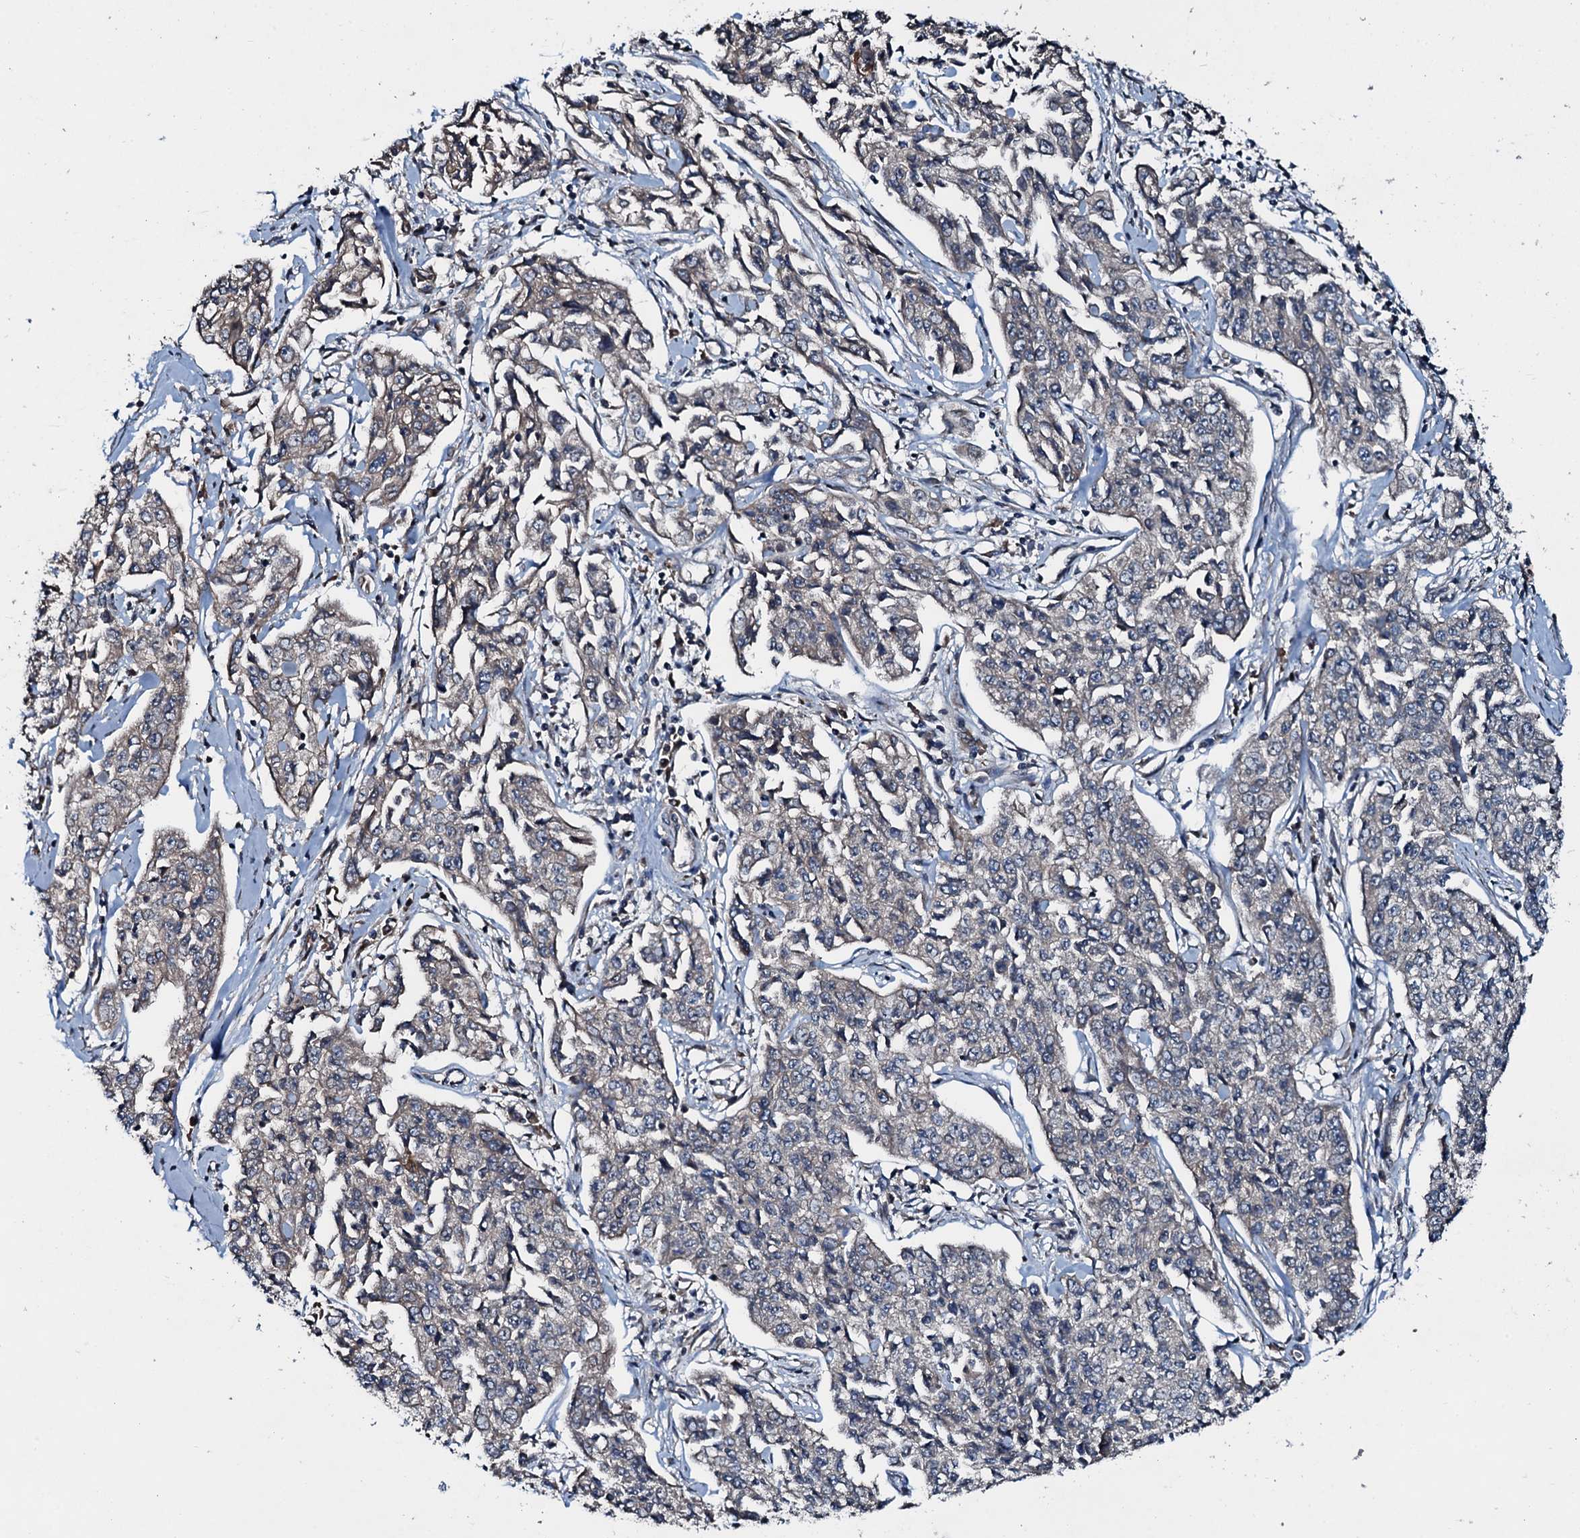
{"staining": {"intensity": "weak", "quantity": "<25%", "location": "cytoplasmic/membranous"}, "tissue": "cervical cancer", "cell_type": "Tumor cells", "image_type": "cancer", "snomed": [{"axis": "morphology", "description": "Squamous cell carcinoma, NOS"}, {"axis": "topography", "description": "Cervix"}], "caption": "Cervical cancer (squamous cell carcinoma) was stained to show a protein in brown. There is no significant expression in tumor cells. (Stains: DAB IHC with hematoxylin counter stain, Microscopy: brightfield microscopy at high magnification).", "gene": "AARS1", "patient": {"sex": "female", "age": 35}}